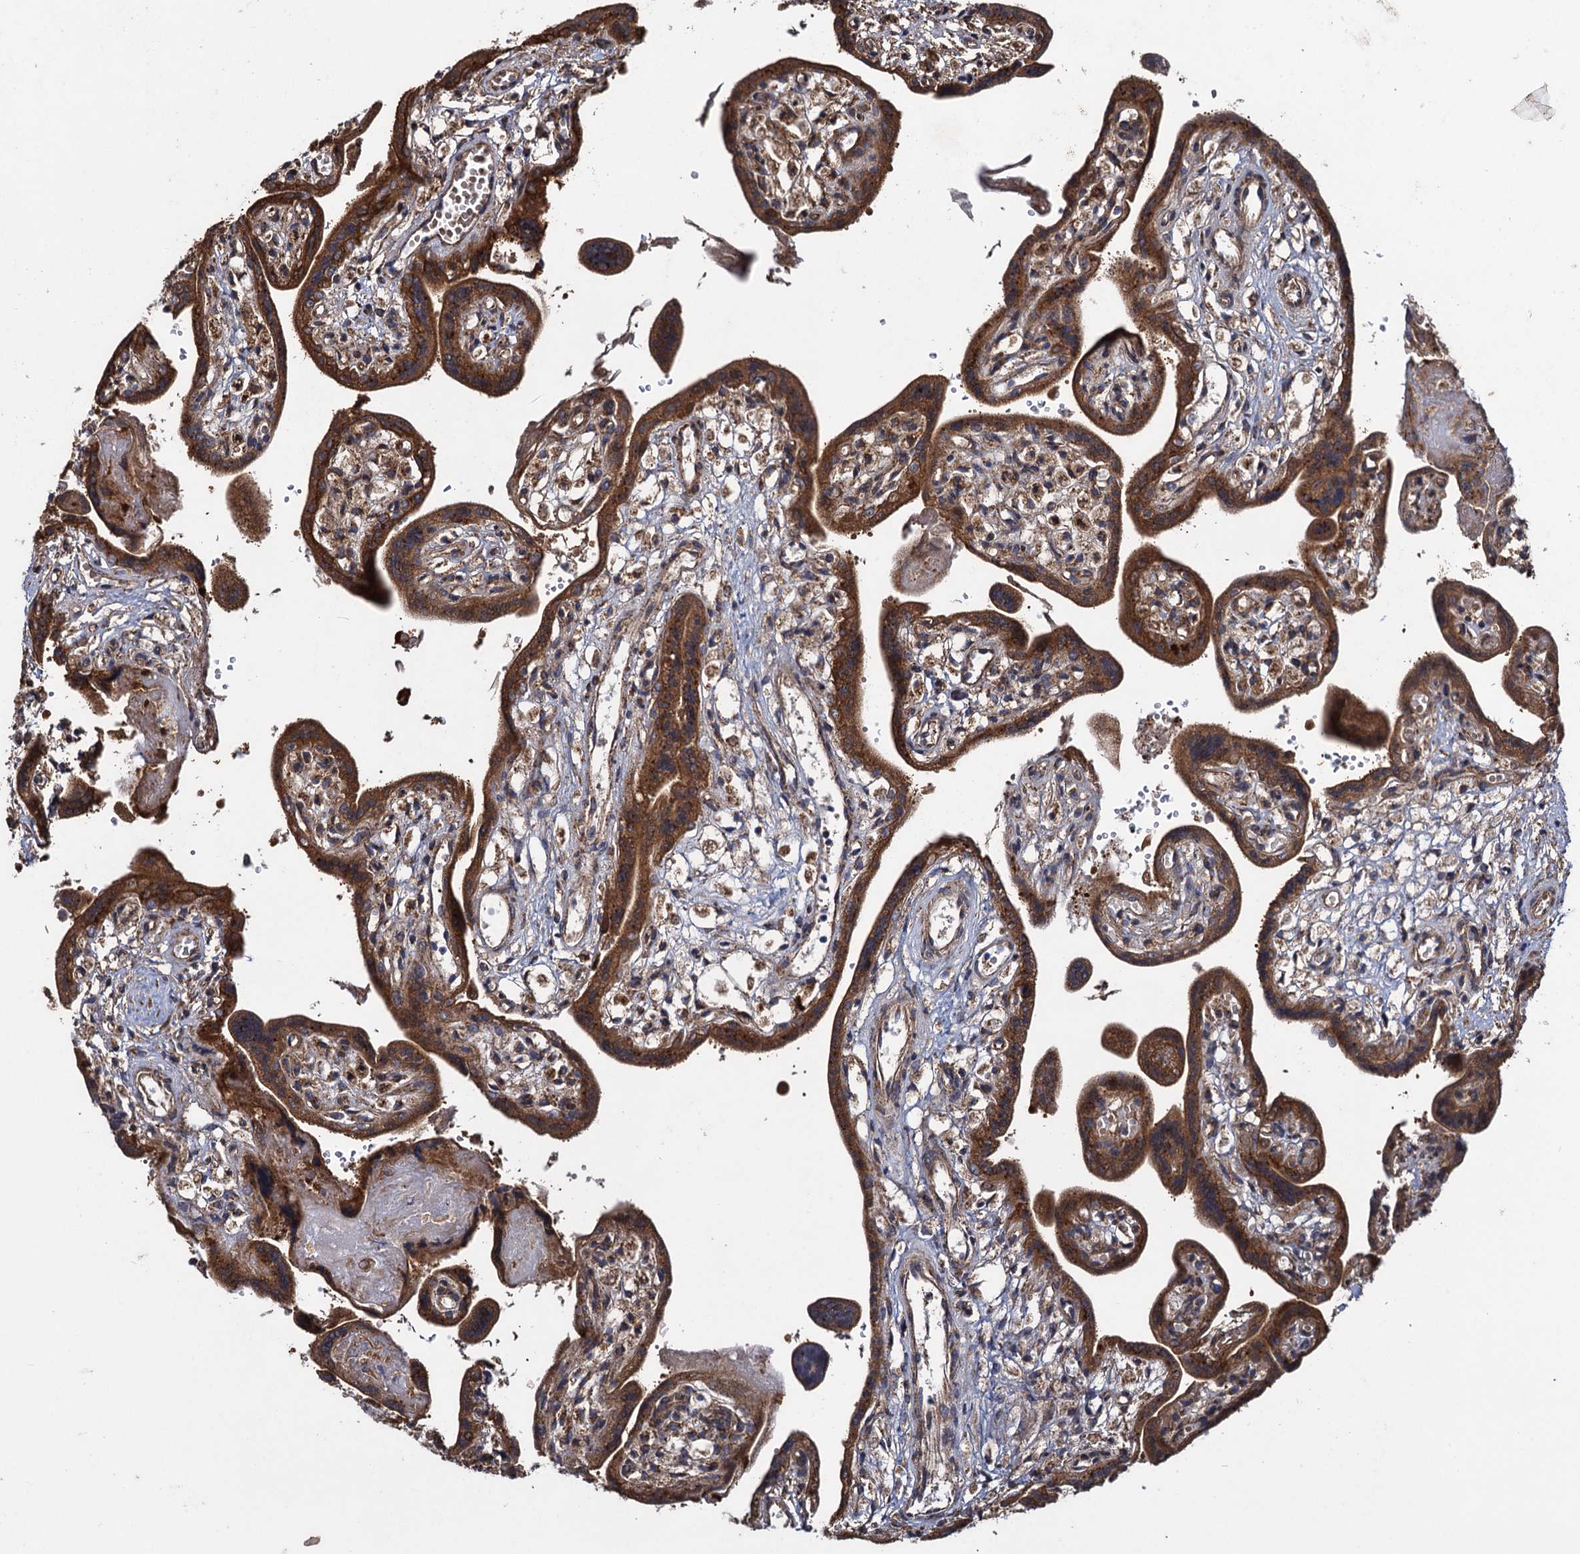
{"staining": {"intensity": "moderate", "quantity": ">75%", "location": "cytoplasmic/membranous"}, "tissue": "placenta", "cell_type": "Trophoblastic cells", "image_type": "normal", "snomed": [{"axis": "morphology", "description": "Normal tissue, NOS"}, {"axis": "topography", "description": "Placenta"}], "caption": "Protein staining exhibits moderate cytoplasmic/membranous positivity in approximately >75% of trophoblastic cells in unremarkable placenta.", "gene": "HAUS1", "patient": {"sex": "female", "age": 37}}